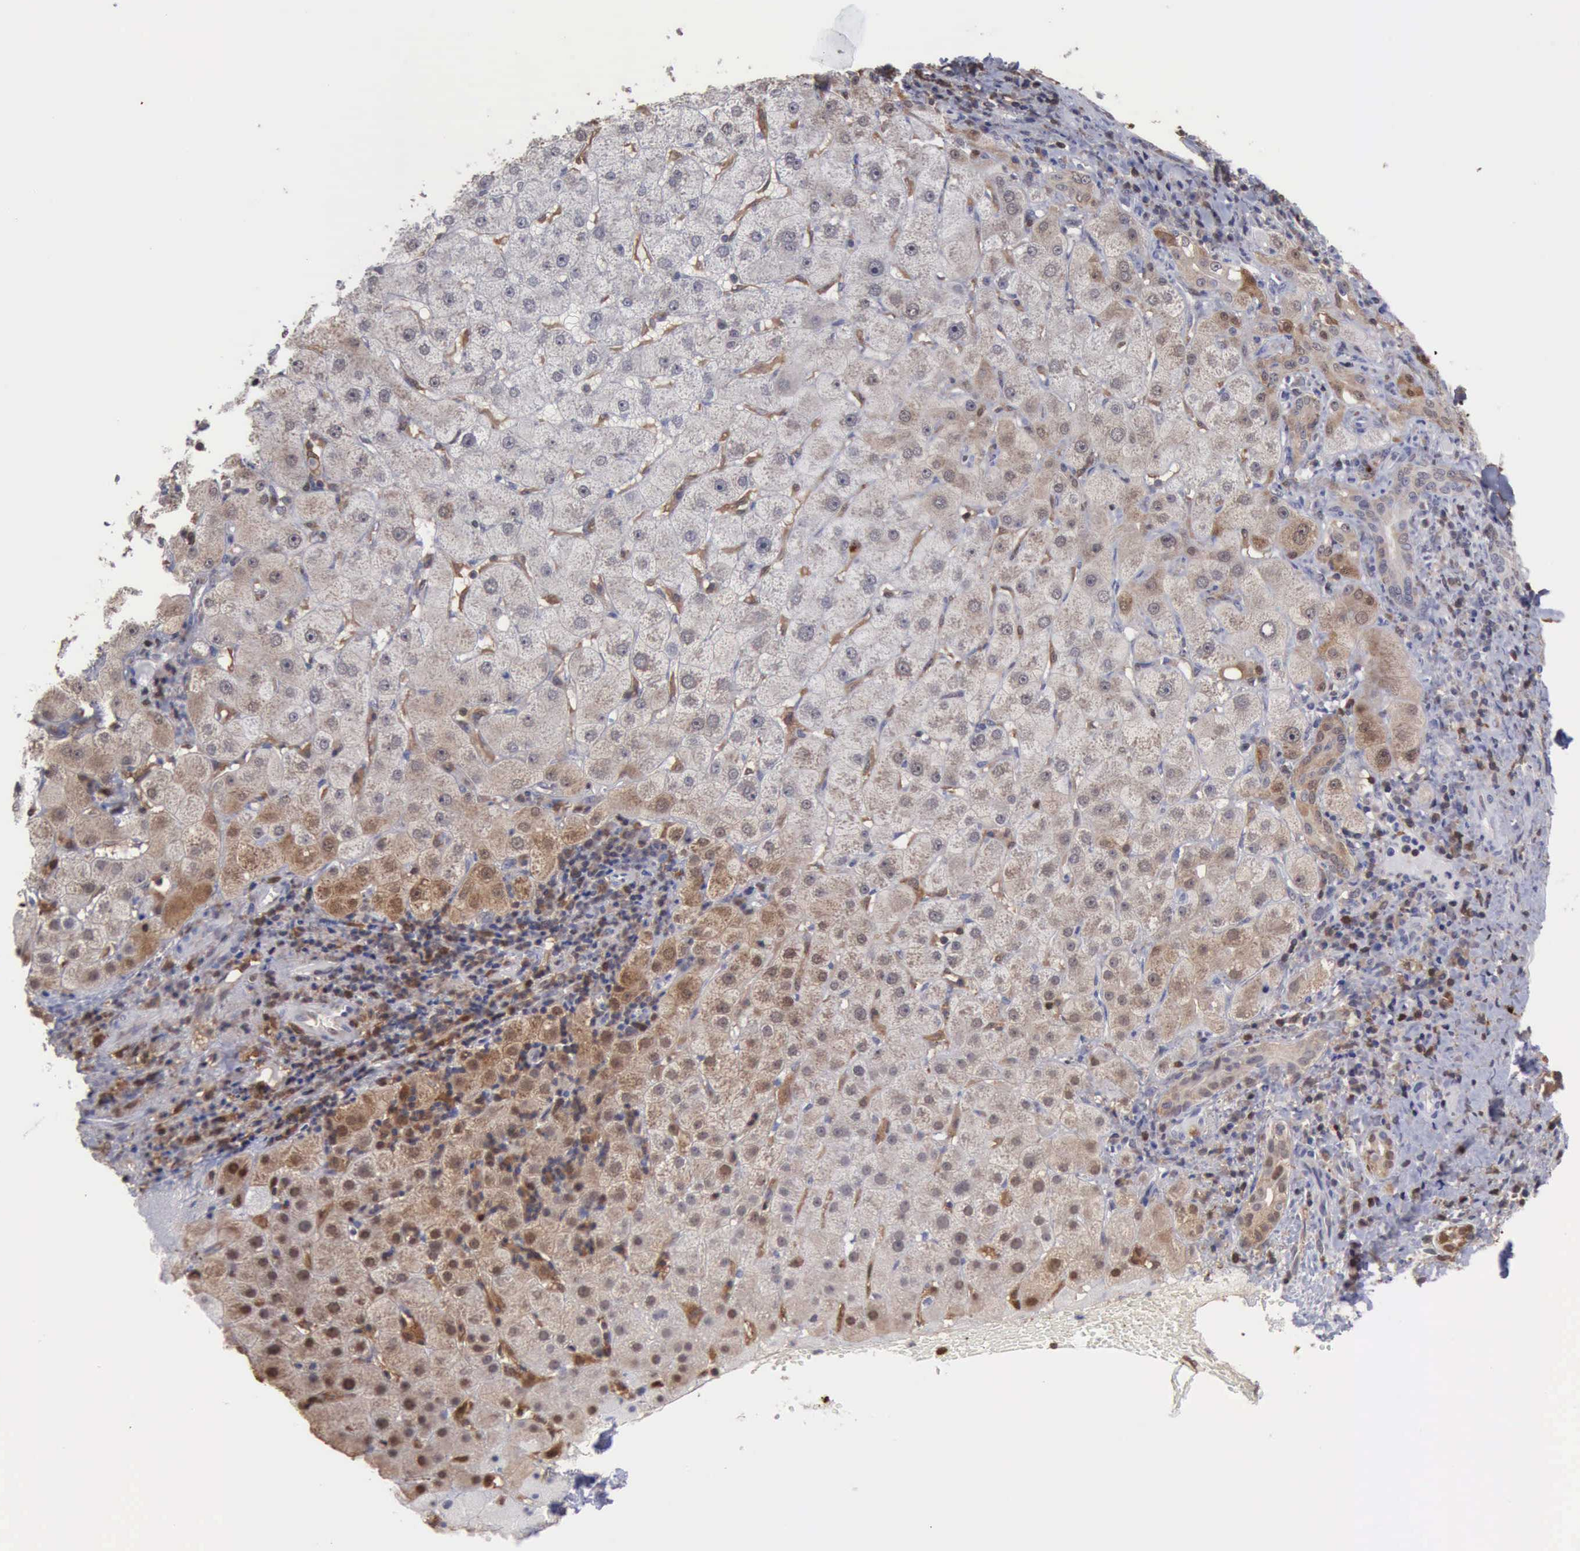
{"staining": {"intensity": "weak", "quantity": "<25%", "location": "cytoplasmic/membranous,nuclear"}, "tissue": "liver cancer", "cell_type": "Tumor cells", "image_type": "cancer", "snomed": [{"axis": "morphology", "description": "Cholangiocarcinoma"}, {"axis": "topography", "description": "Liver"}], "caption": "IHC image of neoplastic tissue: liver cancer stained with DAB demonstrates no significant protein positivity in tumor cells. The staining is performed using DAB brown chromogen with nuclei counter-stained in using hematoxylin.", "gene": "STAT1", "patient": {"sex": "female", "age": 79}}